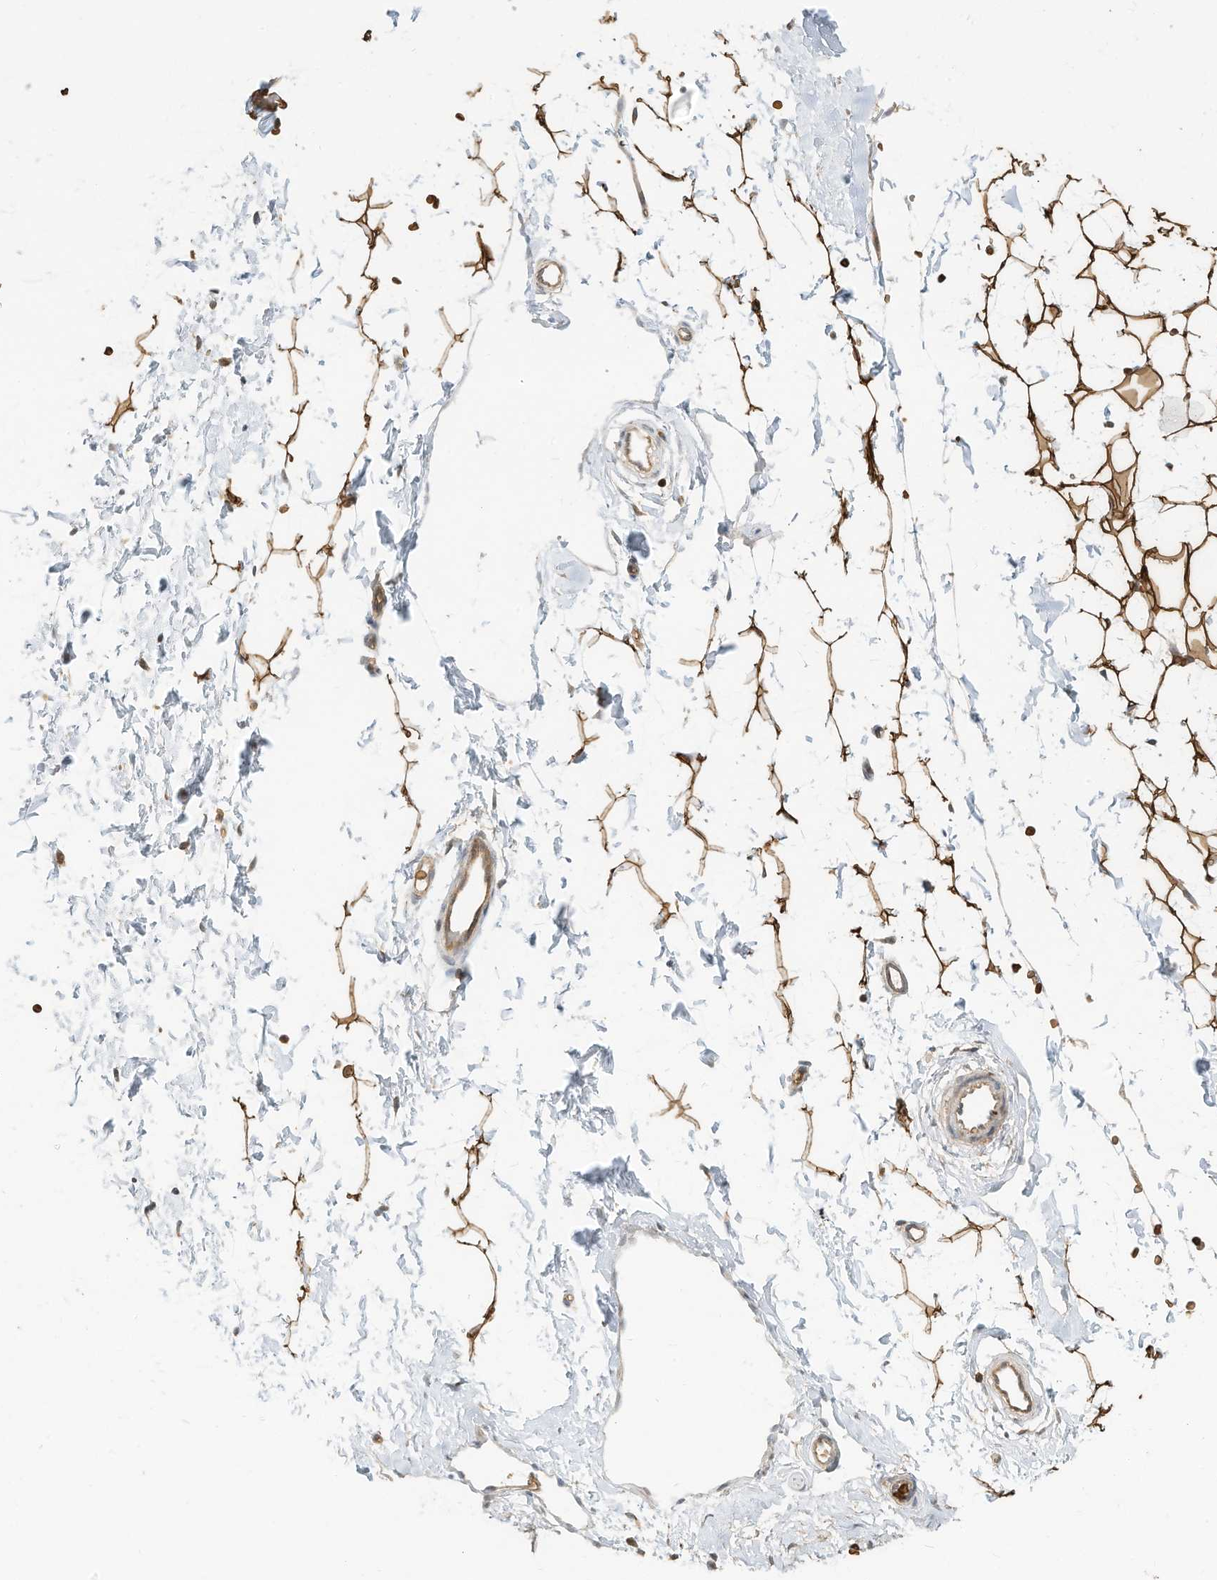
{"staining": {"intensity": "strong", "quantity": ">75%", "location": "cytoplasmic/membranous"}, "tissue": "adipose tissue", "cell_type": "Adipocytes", "image_type": "normal", "snomed": [{"axis": "morphology", "description": "Normal tissue, NOS"}, {"axis": "topography", "description": "Breast"}], "caption": "Immunohistochemistry (IHC) (DAB) staining of unremarkable human adipose tissue demonstrates strong cytoplasmic/membranous protein expression in about >75% of adipocytes.", "gene": "OFD1", "patient": {"sex": "female", "age": 23}}